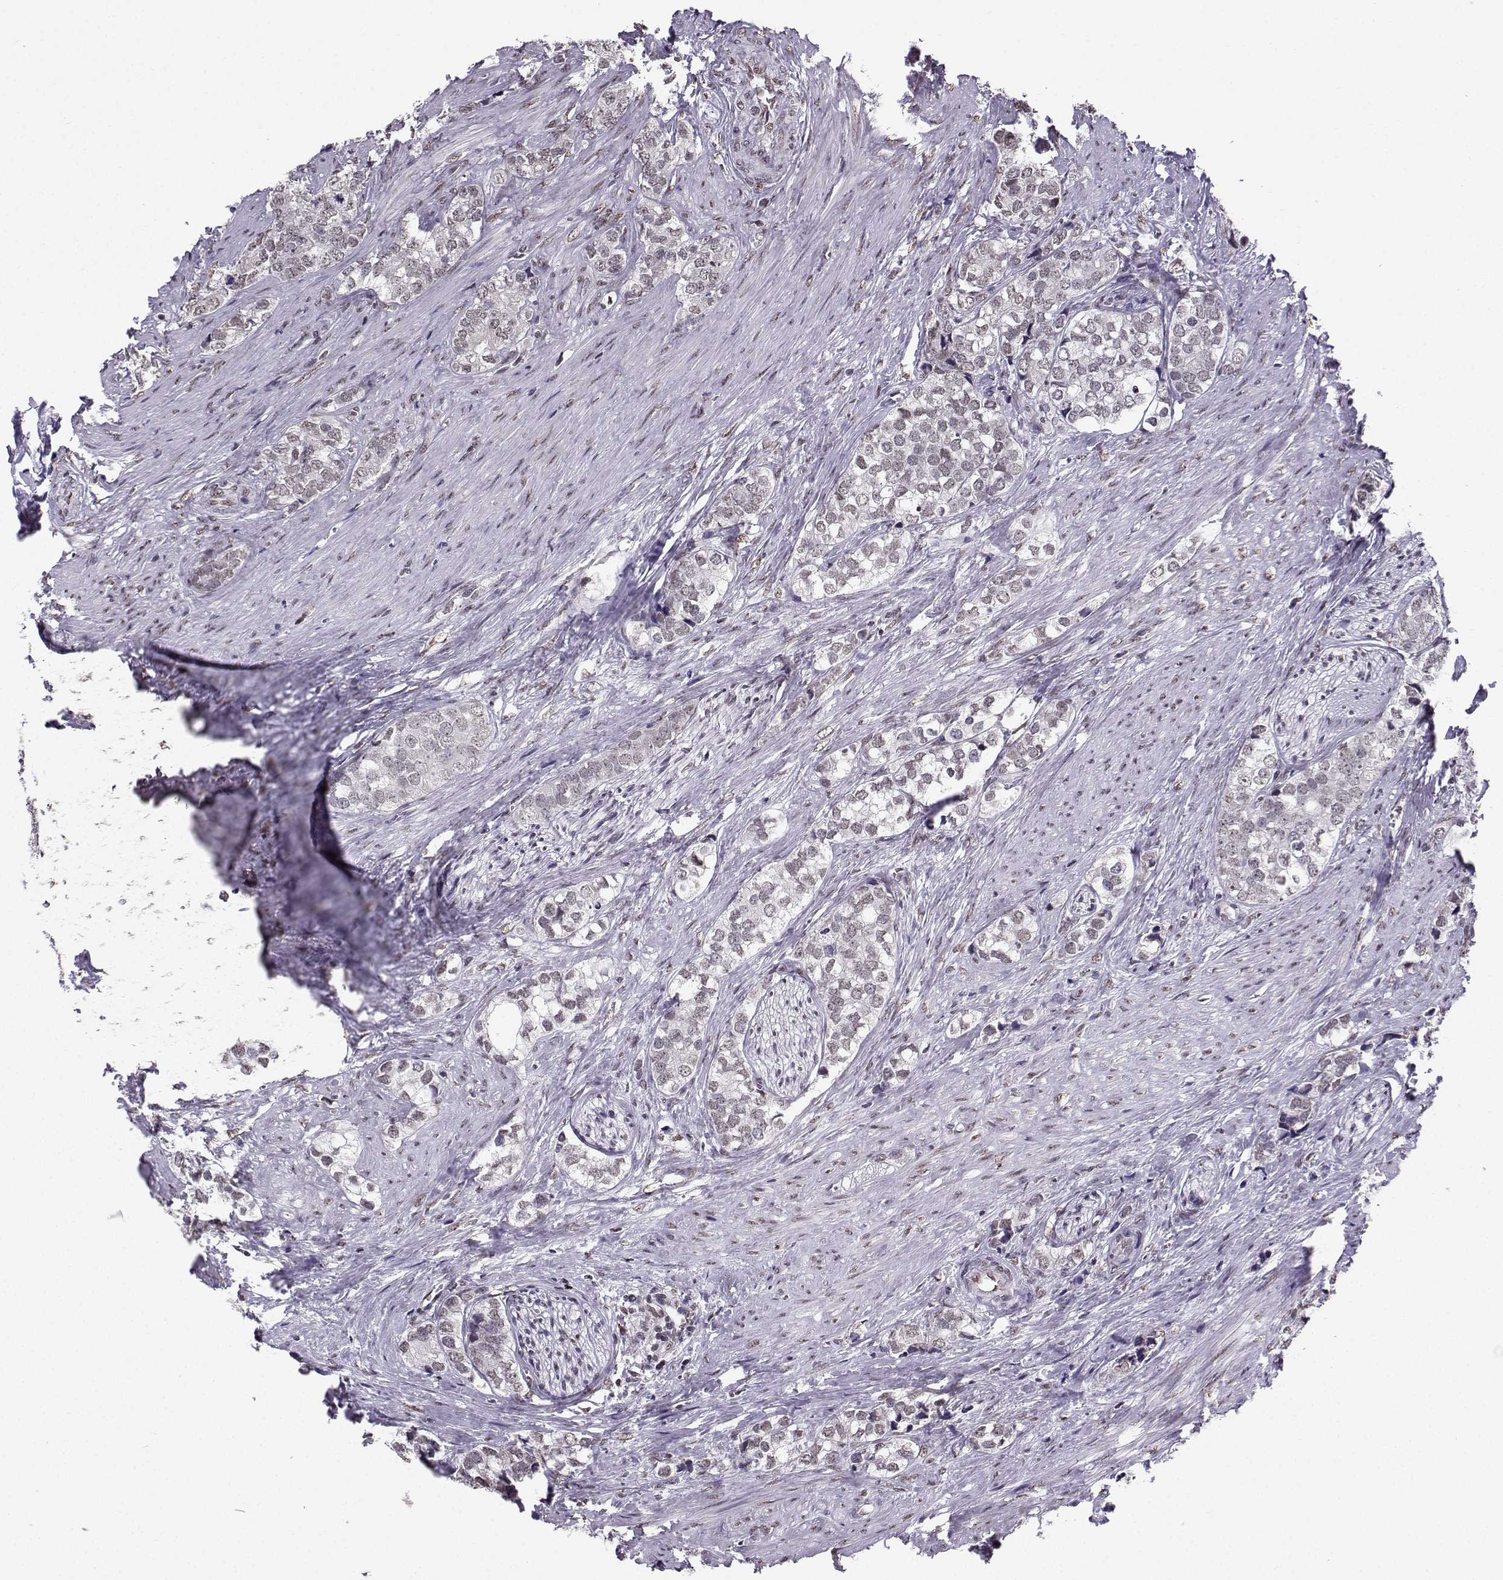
{"staining": {"intensity": "negative", "quantity": "none", "location": "none"}, "tissue": "prostate cancer", "cell_type": "Tumor cells", "image_type": "cancer", "snomed": [{"axis": "morphology", "description": "Adenocarcinoma, NOS"}, {"axis": "topography", "description": "Prostate and seminal vesicle, NOS"}], "caption": "Immunohistochemistry (IHC) image of human prostate cancer stained for a protein (brown), which displays no positivity in tumor cells.", "gene": "EZH1", "patient": {"sex": "male", "age": 63}}